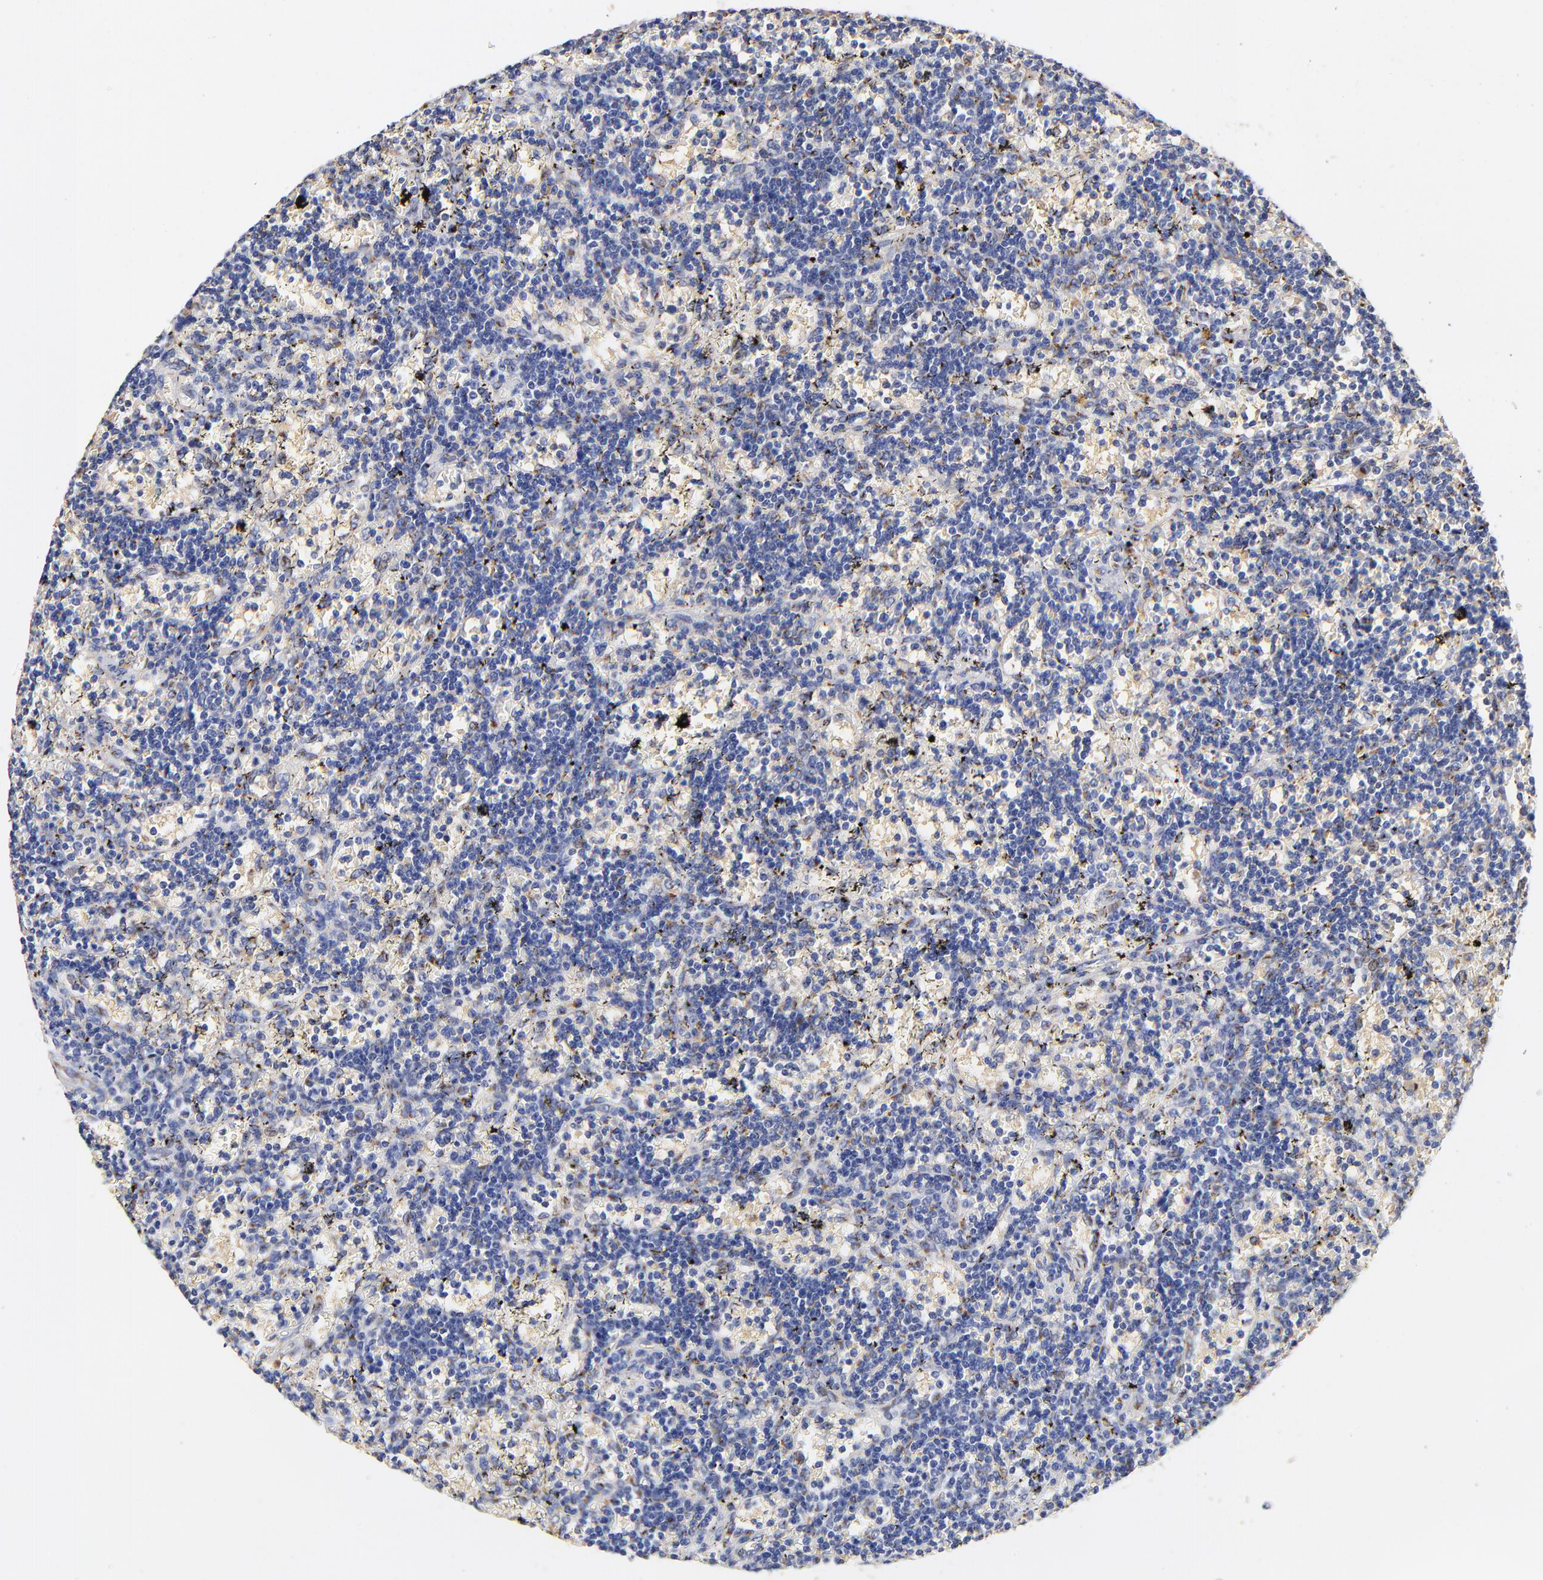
{"staining": {"intensity": "negative", "quantity": "none", "location": "none"}, "tissue": "lymphoma", "cell_type": "Tumor cells", "image_type": "cancer", "snomed": [{"axis": "morphology", "description": "Malignant lymphoma, non-Hodgkin's type, Low grade"}, {"axis": "topography", "description": "Spleen"}], "caption": "DAB immunohistochemical staining of lymphoma shows no significant positivity in tumor cells.", "gene": "FMNL3", "patient": {"sex": "male", "age": 60}}